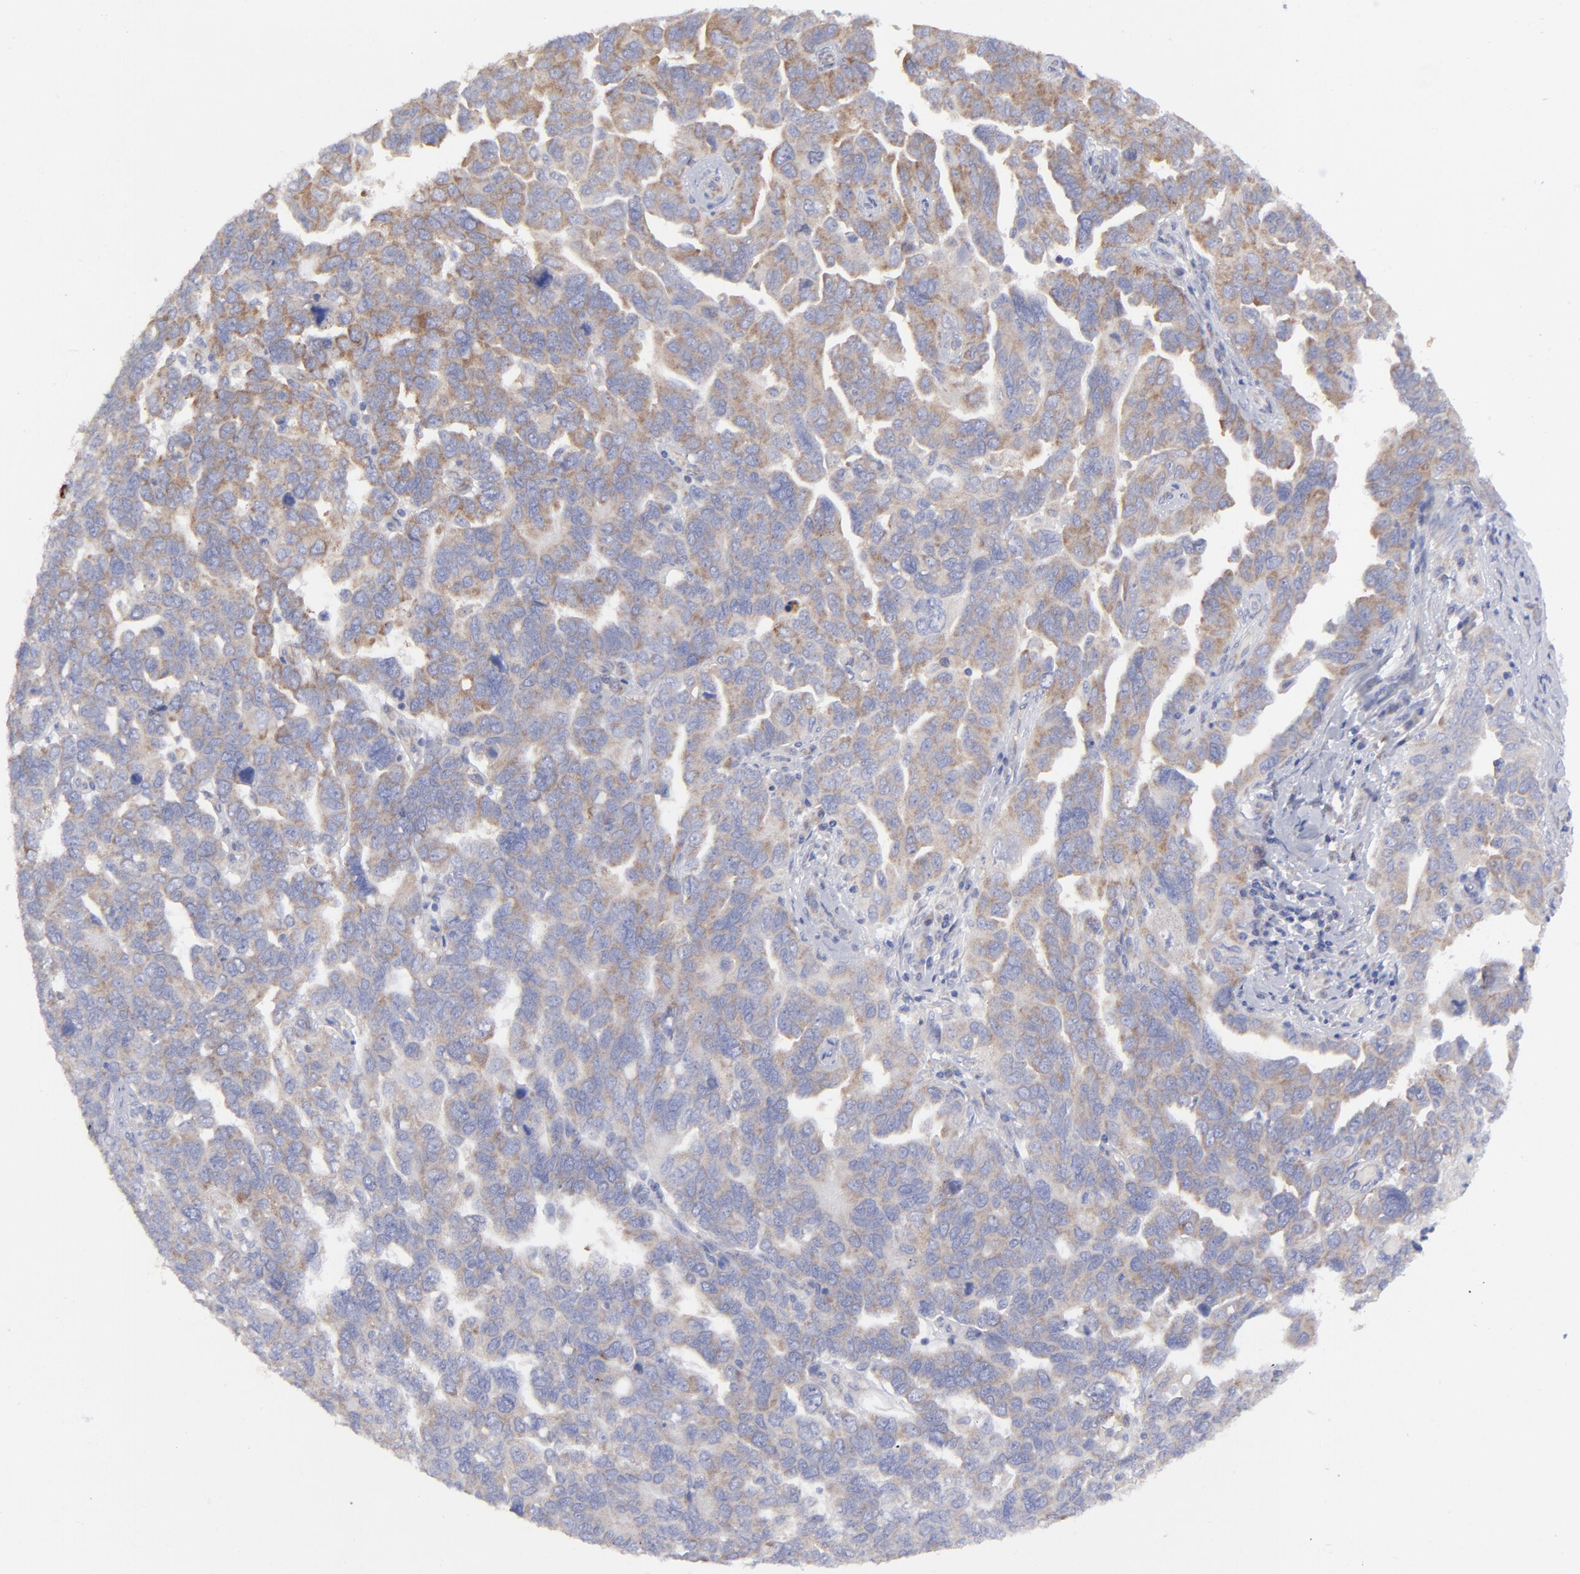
{"staining": {"intensity": "strong", "quantity": ">75%", "location": "cytoplasmic/membranous"}, "tissue": "ovarian cancer", "cell_type": "Tumor cells", "image_type": "cancer", "snomed": [{"axis": "morphology", "description": "Cystadenocarcinoma, serous, NOS"}, {"axis": "topography", "description": "Ovary"}], "caption": "Immunohistochemical staining of ovarian serous cystadenocarcinoma exhibits strong cytoplasmic/membranous protein positivity in about >75% of tumor cells. (Brightfield microscopy of DAB IHC at high magnification).", "gene": "EIF2AK2", "patient": {"sex": "female", "age": 64}}